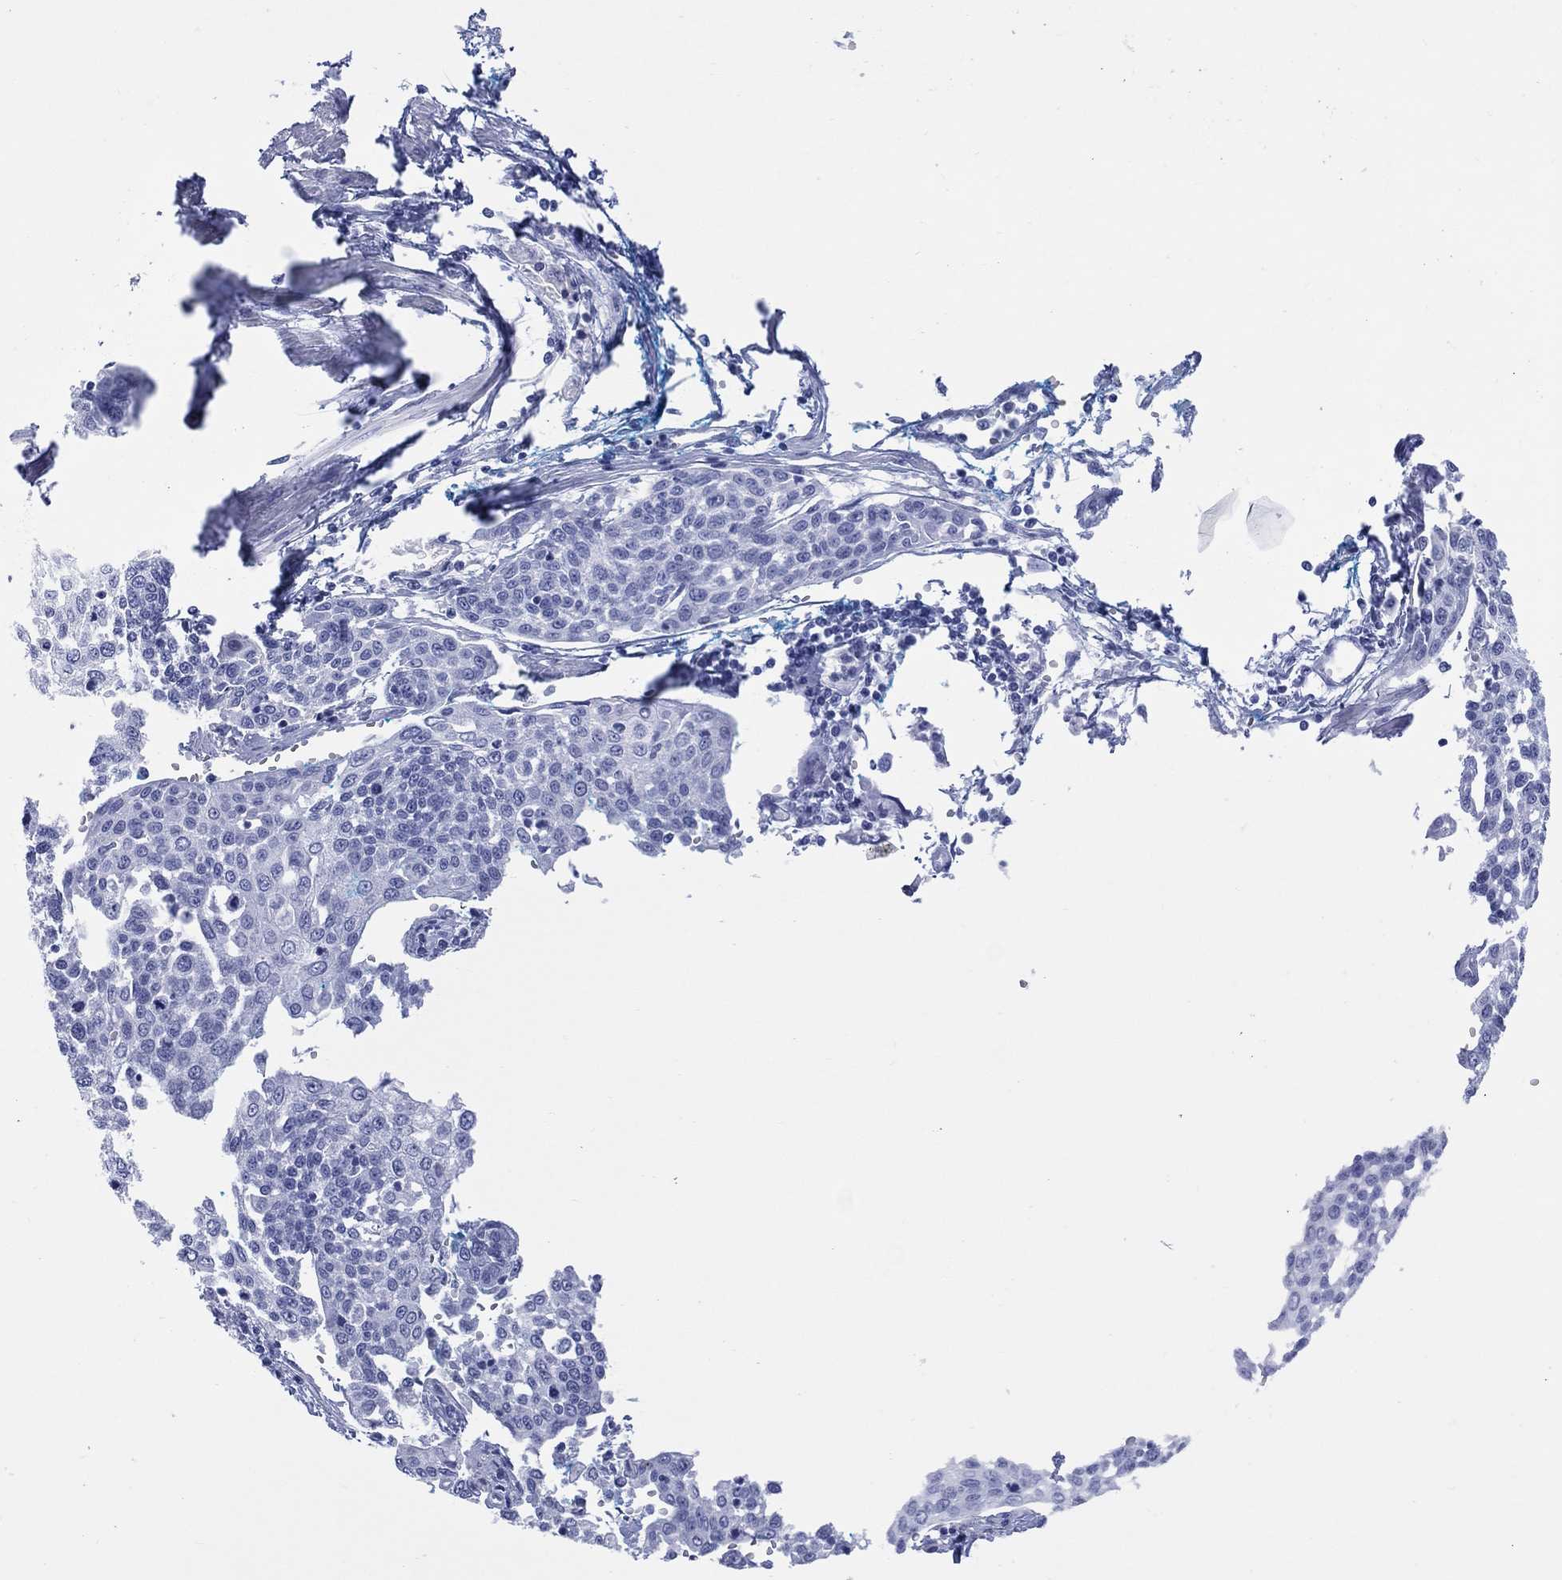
{"staining": {"intensity": "negative", "quantity": "none", "location": "none"}, "tissue": "cervical cancer", "cell_type": "Tumor cells", "image_type": "cancer", "snomed": [{"axis": "morphology", "description": "Squamous cell carcinoma, NOS"}, {"axis": "topography", "description": "Cervix"}], "caption": "This is a photomicrograph of immunohistochemistry staining of squamous cell carcinoma (cervical), which shows no positivity in tumor cells.", "gene": "LRRD1", "patient": {"sex": "female", "age": 34}}